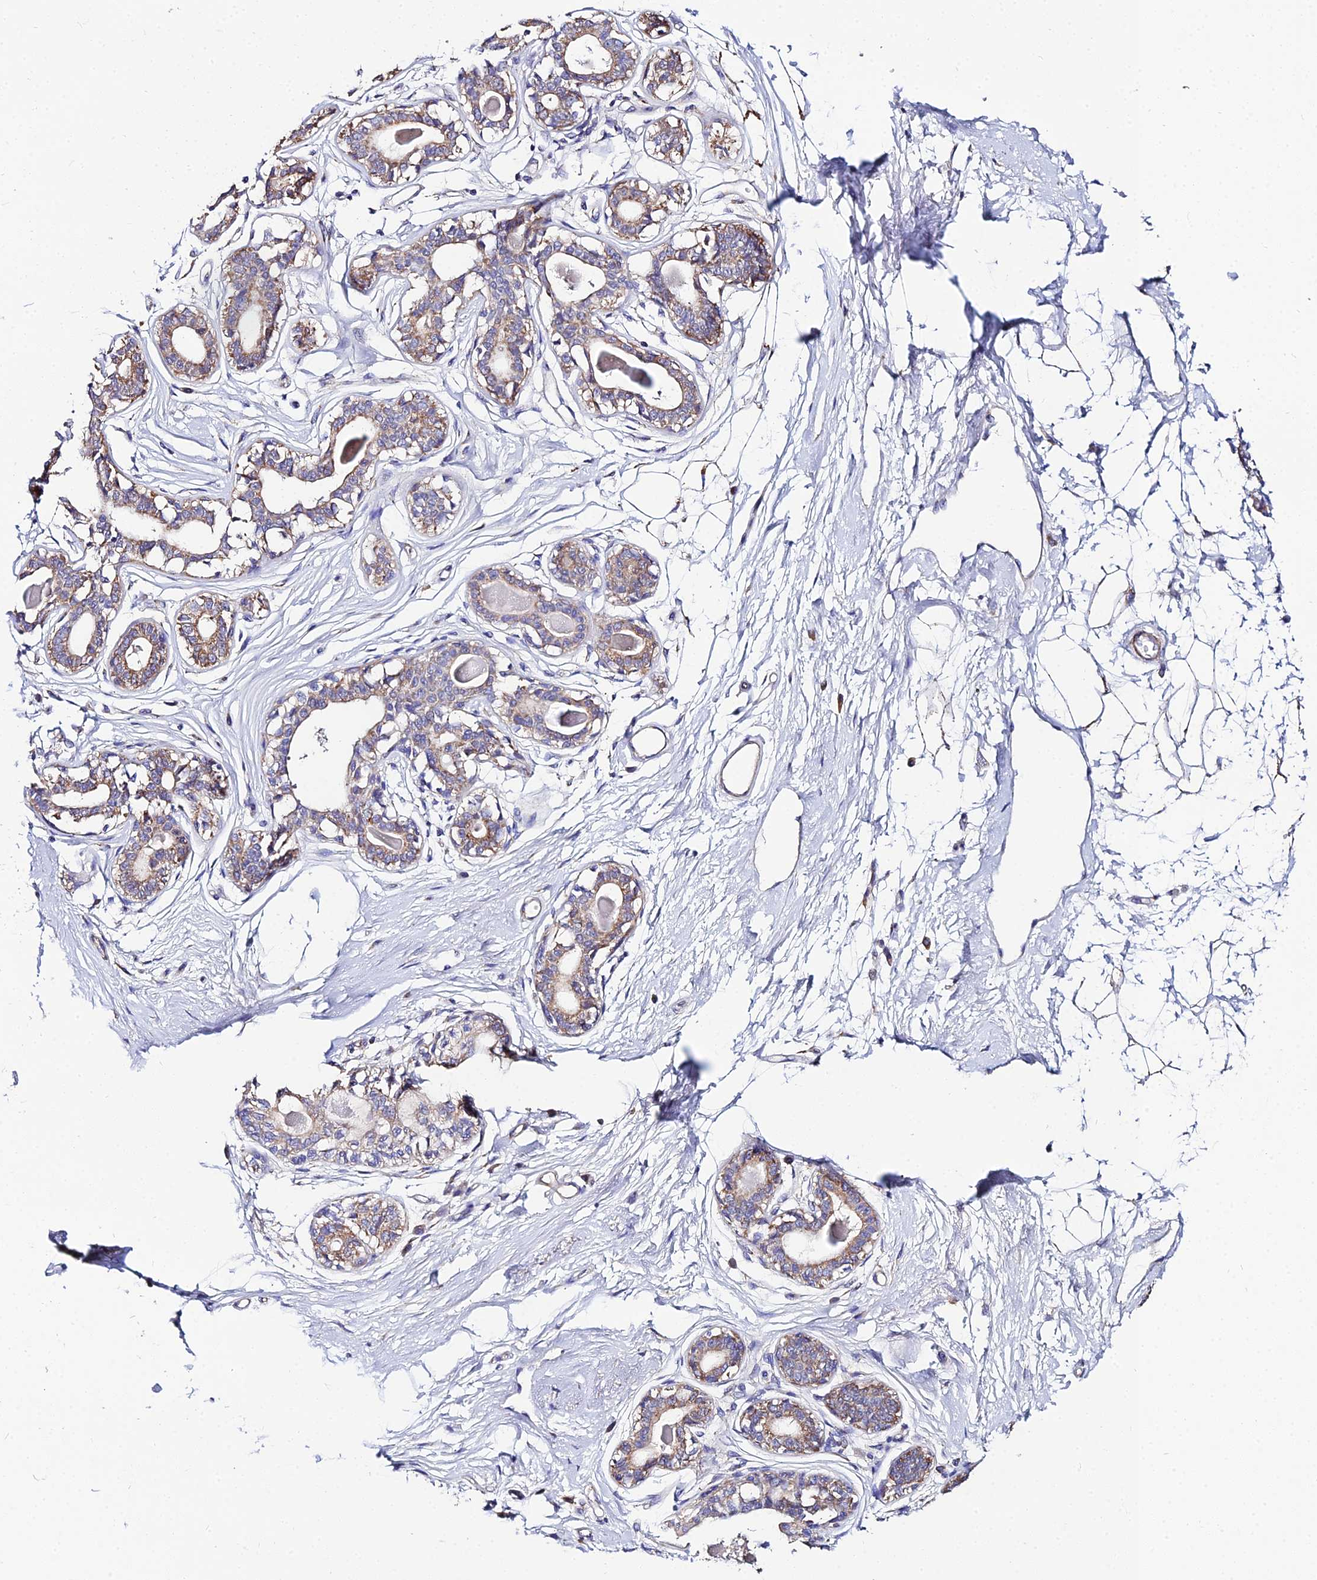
{"staining": {"intensity": "negative", "quantity": "none", "location": "none"}, "tissue": "breast", "cell_type": "Adipocytes", "image_type": "normal", "snomed": [{"axis": "morphology", "description": "Normal tissue, NOS"}, {"axis": "topography", "description": "Breast"}], "caption": "The histopathology image displays no staining of adipocytes in normal breast.", "gene": "ACOT1", "patient": {"sex": "female", "age": 45}}